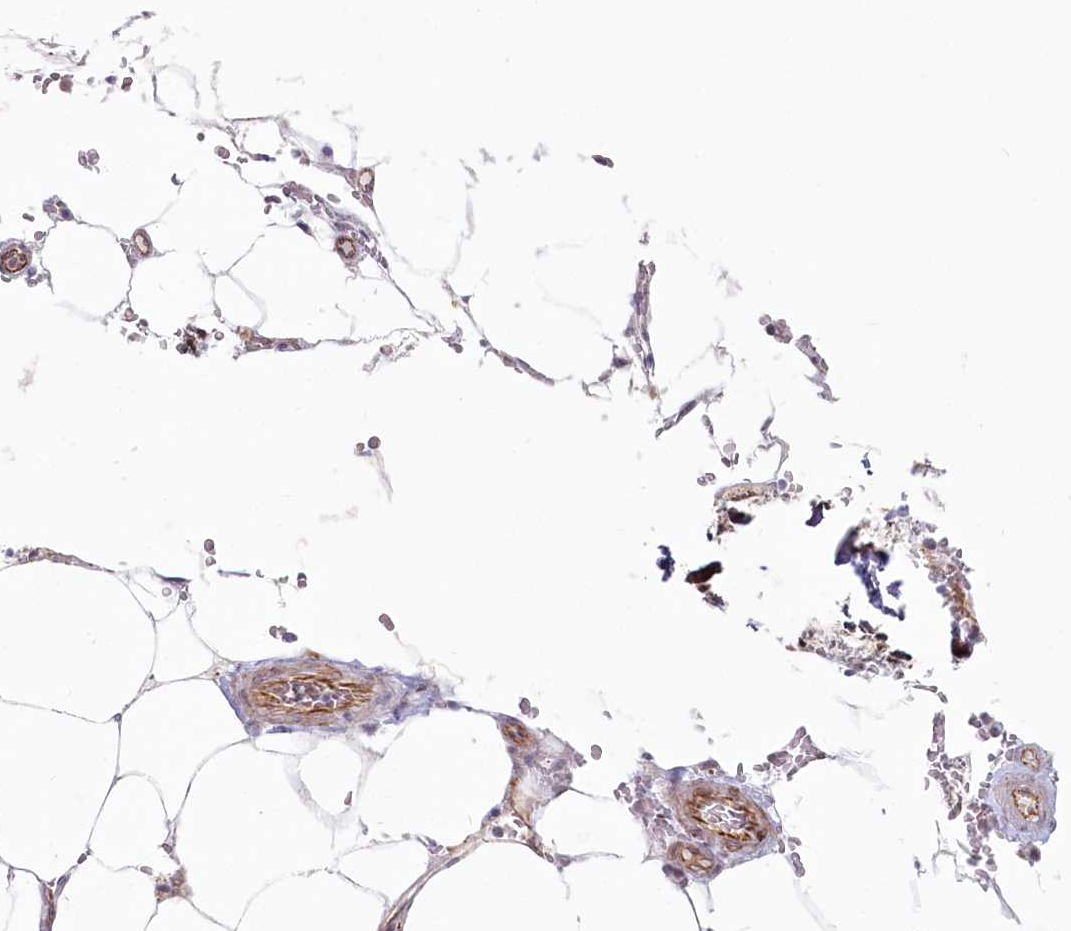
{"staining": {"intensity": "moderate", "quantity": "25%-75%", "location": "cytoplasmic/membranous"}, "tissue": "bone marrow", "cell_type": "Hematopoietic cells", "image_type": "normal", "snomed": [{"axis": "morphology", "description": "Normal tissue, NOS"}, {"axis": "topography", "description": "Bone marrow"}], "caption": "About 25%-75% of hematopoietic cells in benign bone marrow demonstrate moderate cytoplasmic/membranous protein positivity as visualized by brown immunohistochemical staining.", "gene": "ABHD8", "patient": {"sex": "male", "age": 70}}